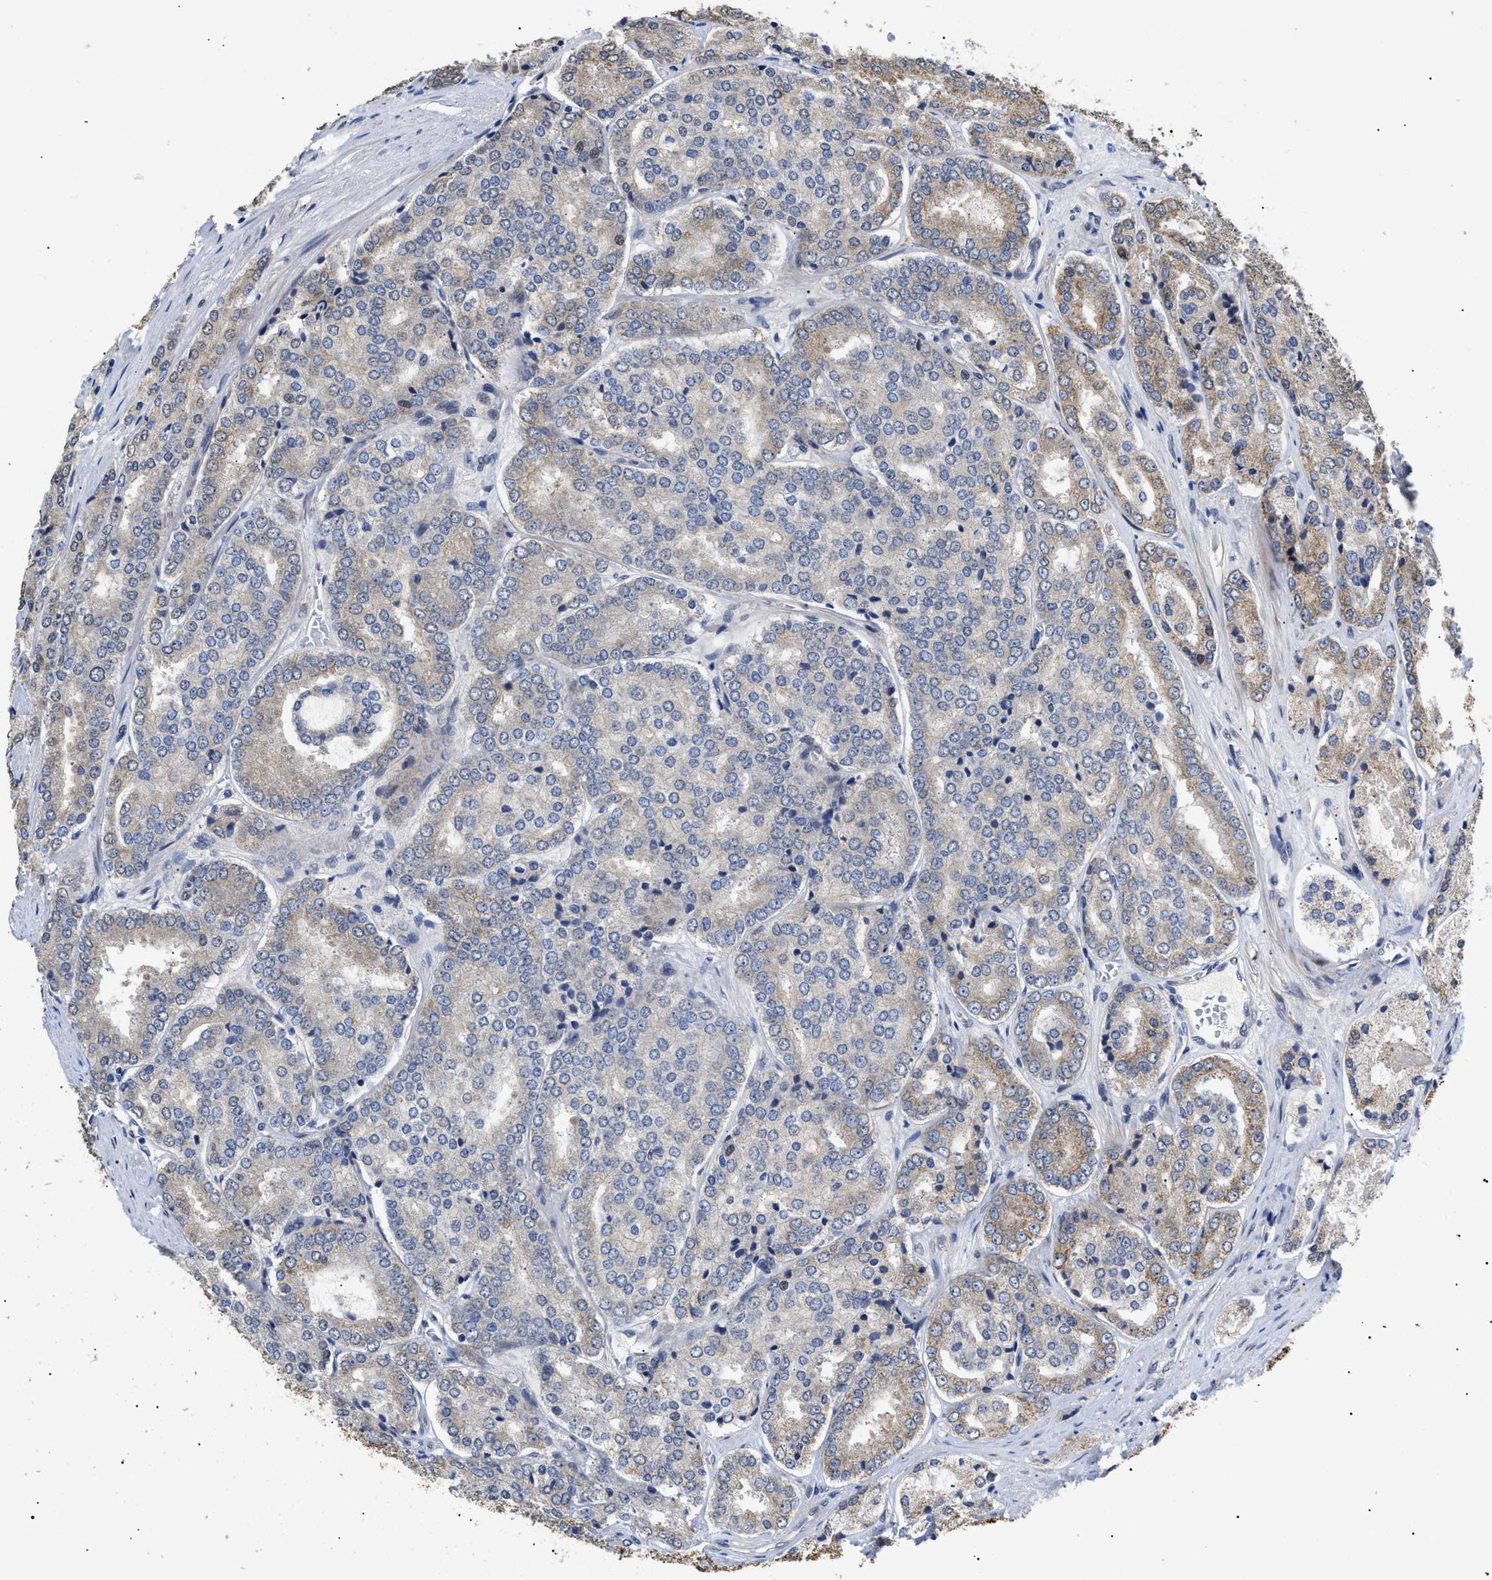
{"staining": {"intensity": "weak", "quantity": "<25%", "location": "cytoplasmic/membranous"}, "tissue": "prostate cancer", "cell_type": "Tumor cells", "image_type": "cancer", "snomed": [{"axis": "morphology", "description": "Adenocarcinoma, High grade"}, {"axis": "topography", "description": "Prostate"}], "caption": "Immunohistochemical staining of human prostate cancer (high-grade adenocarcinoma) exhibits no significant positivity in tumor cells.", "gene": "SFXN5", "patient": {"sex": "male", "age": 65}}